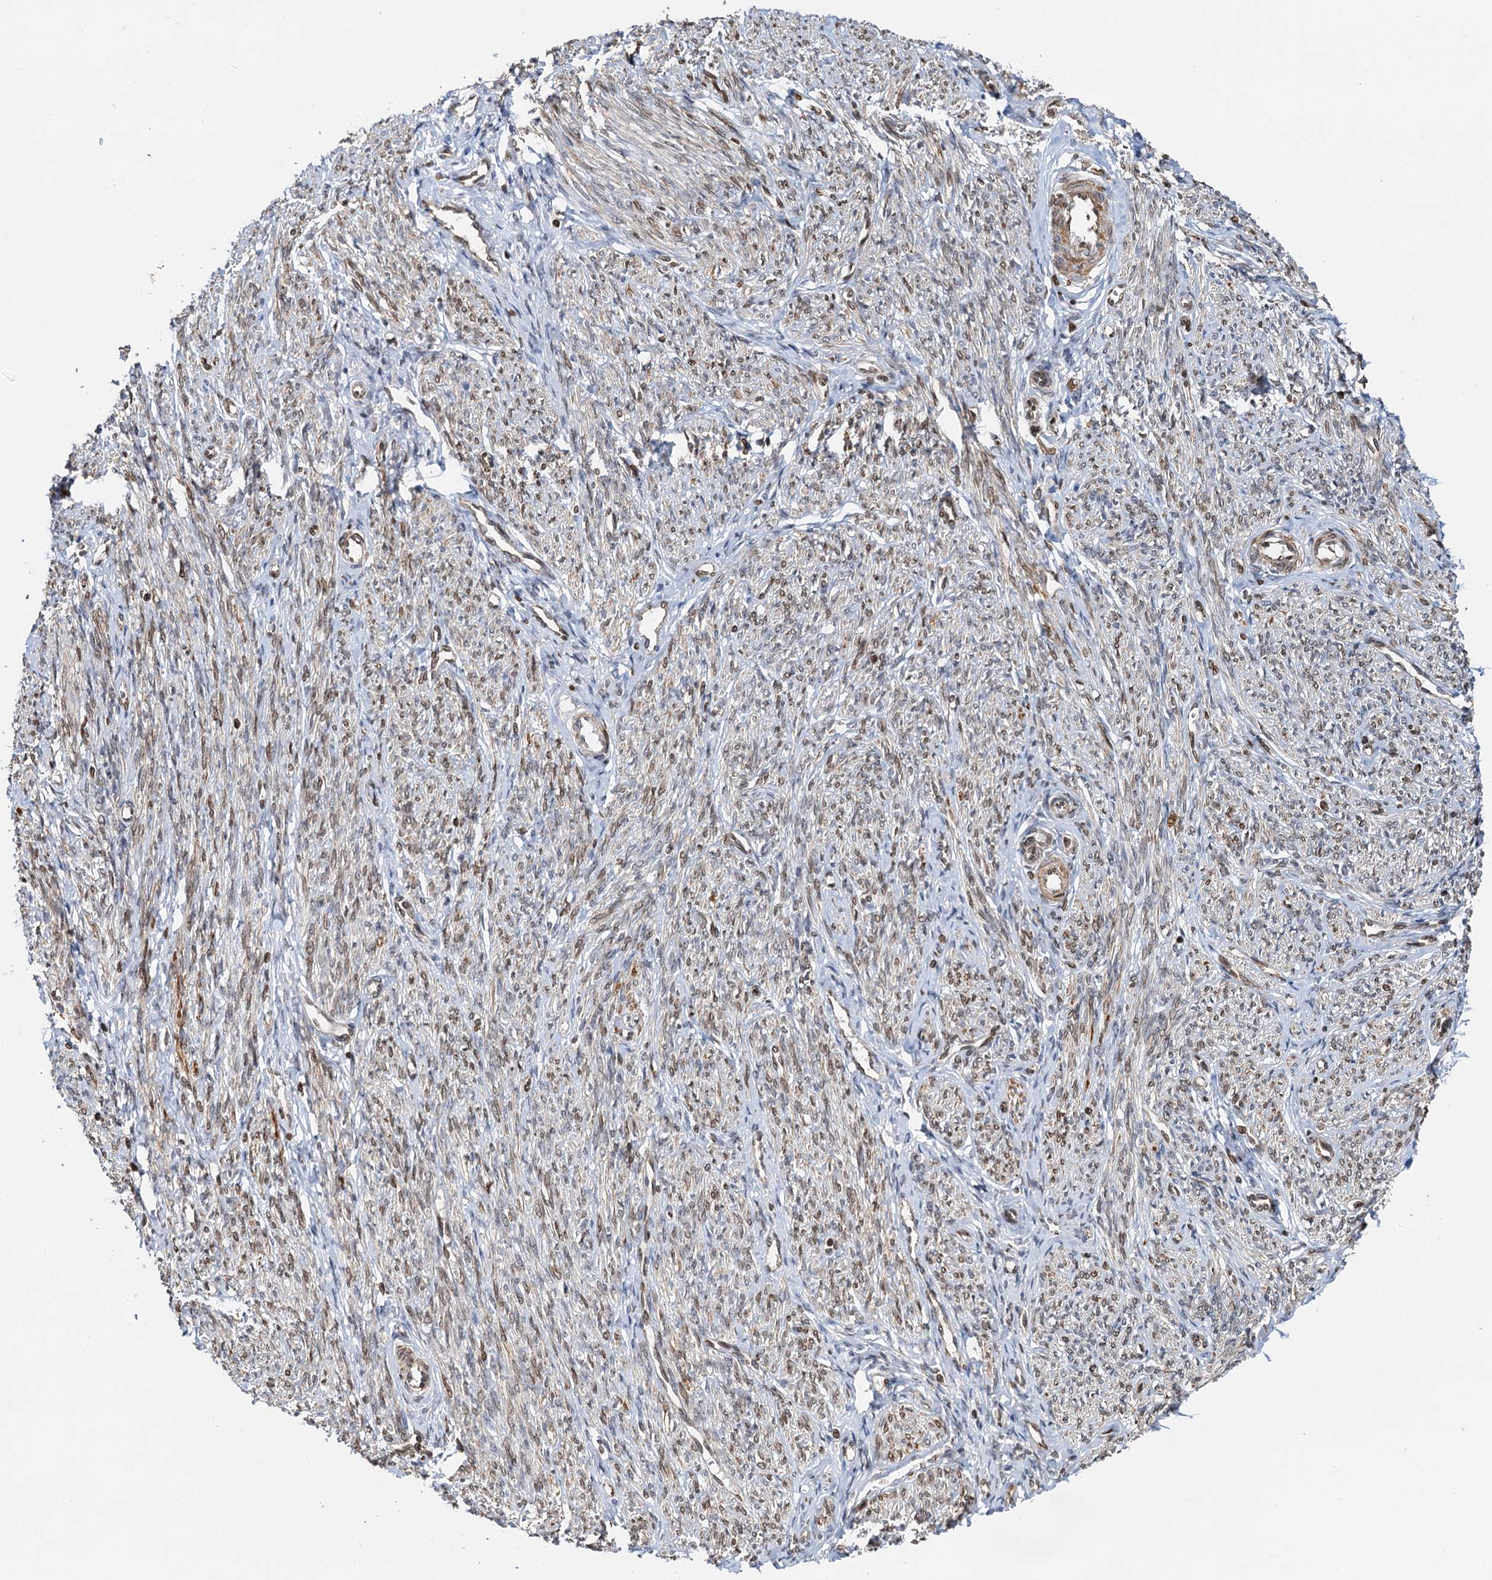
{"staining": {"intensity": "weak", "quantity": "25%-75%", "location": "cytoplasmic/membranous,nuclear"}, "tissue": "endometrium", "cell_type": "Cells in endometrial stroma", "image_type": "normal", "snomed": [{"axis": "morphology", "description": "Normal tissue, NOS"}, {"axis": "topography", "description": "Endometrium"}], "caption": "IHC of normal human endometrium shows low levels of weak cytoplasmic/membranous,nuclear staining in approximately 25%-75% of cells in endometrial stroma.", "gene": "ZC3H13", "patient": {"sex": "female", "age": 72}}